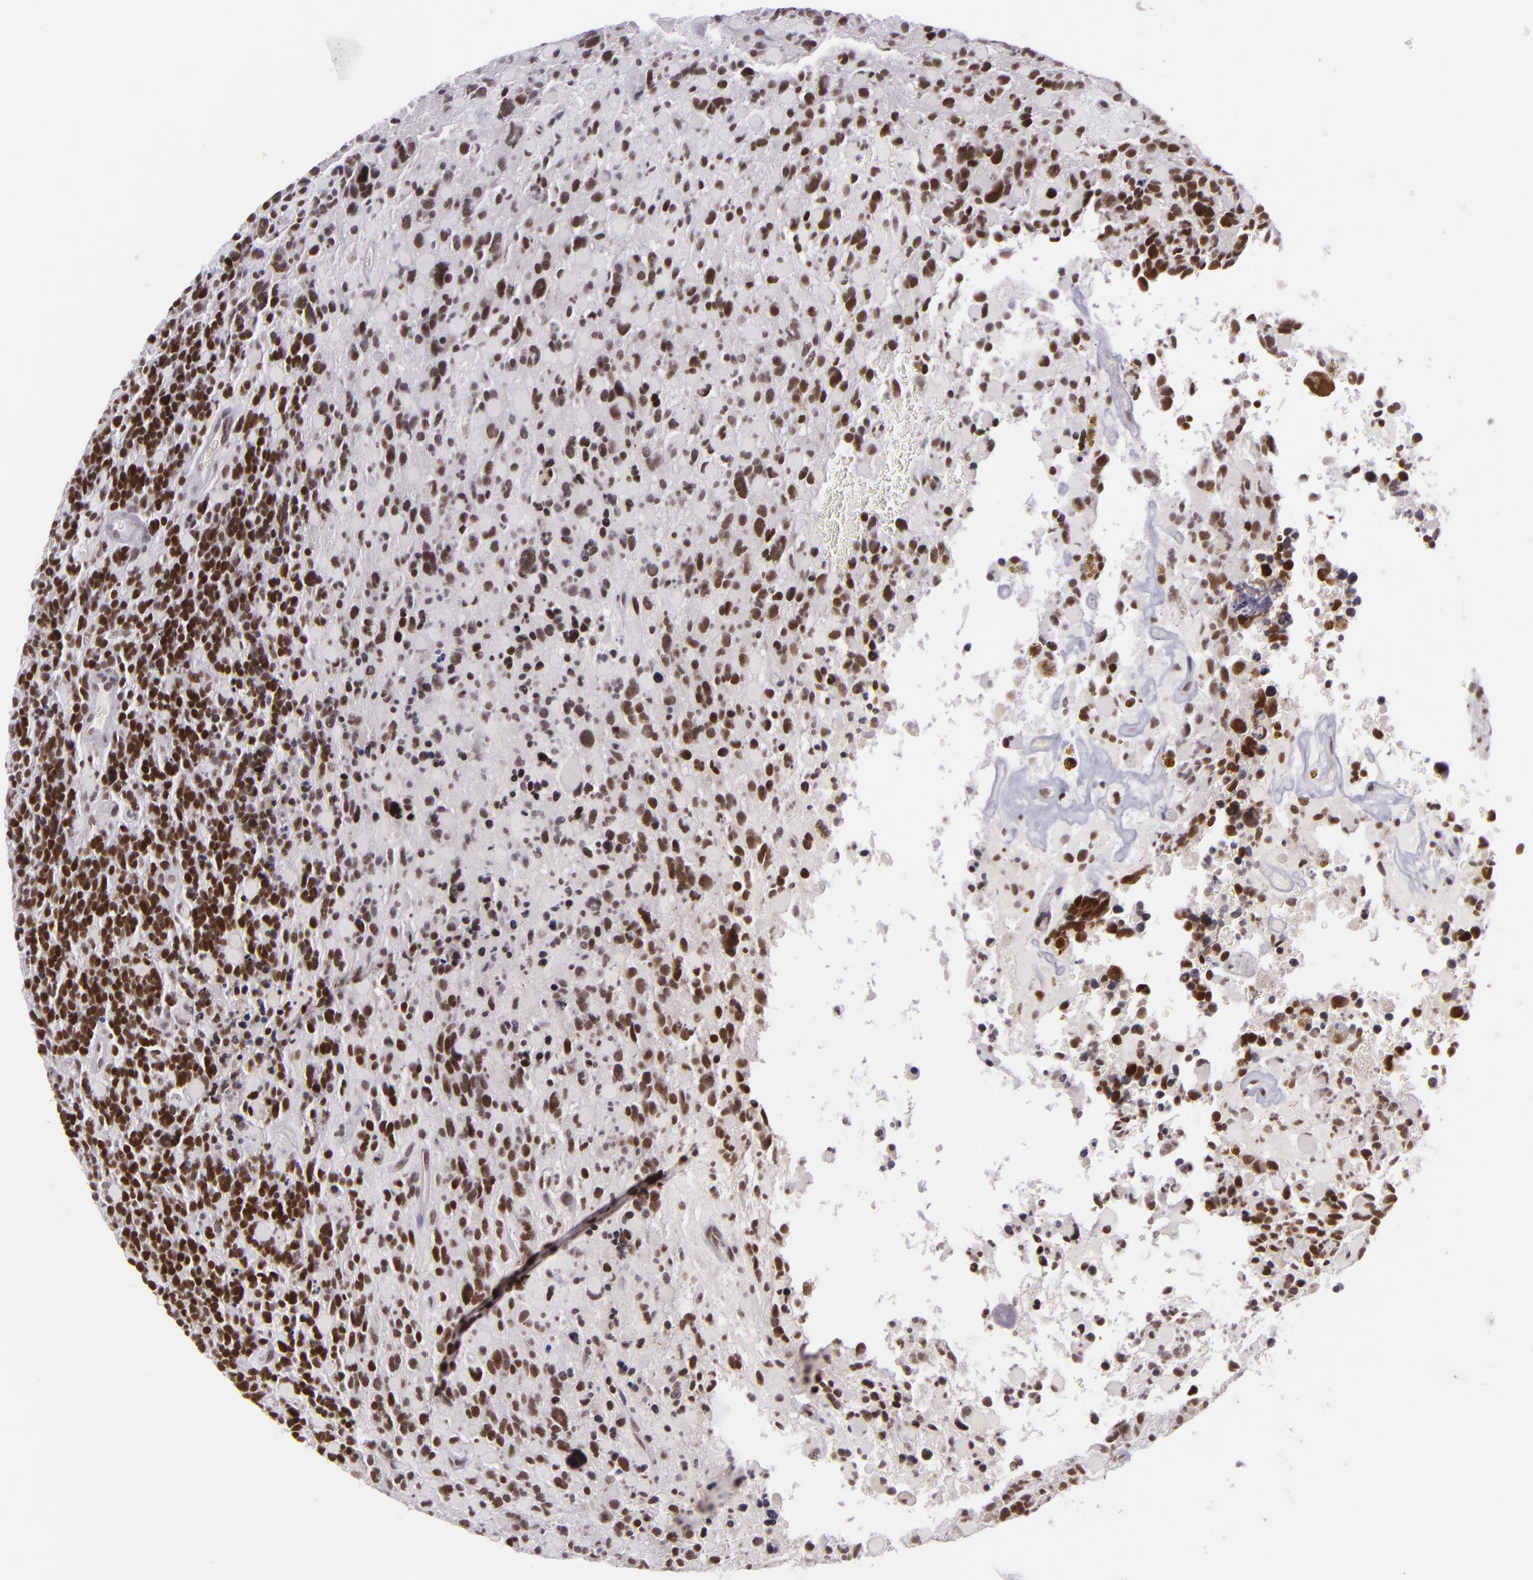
{"staining": {"intensity": "weak", "quantity": ">75%", "location": "nuclear"}, "tissue": "glioma", "cell_type": "Tumor cells", "image_type": "cancer", "snomed": [{"axis": "morphology", "description": "Glioma, malignant, High grade"}, {"axis": "topography", "description": "Brain"}], "caption": "This histopathology image shows immunohistochemistry staining of malignant glioma (high-grade), with low weak nuclear staining in about >75% of tumor cells.", "gene": "ZFX", "patient": {"sex": "female", "age": 37}}